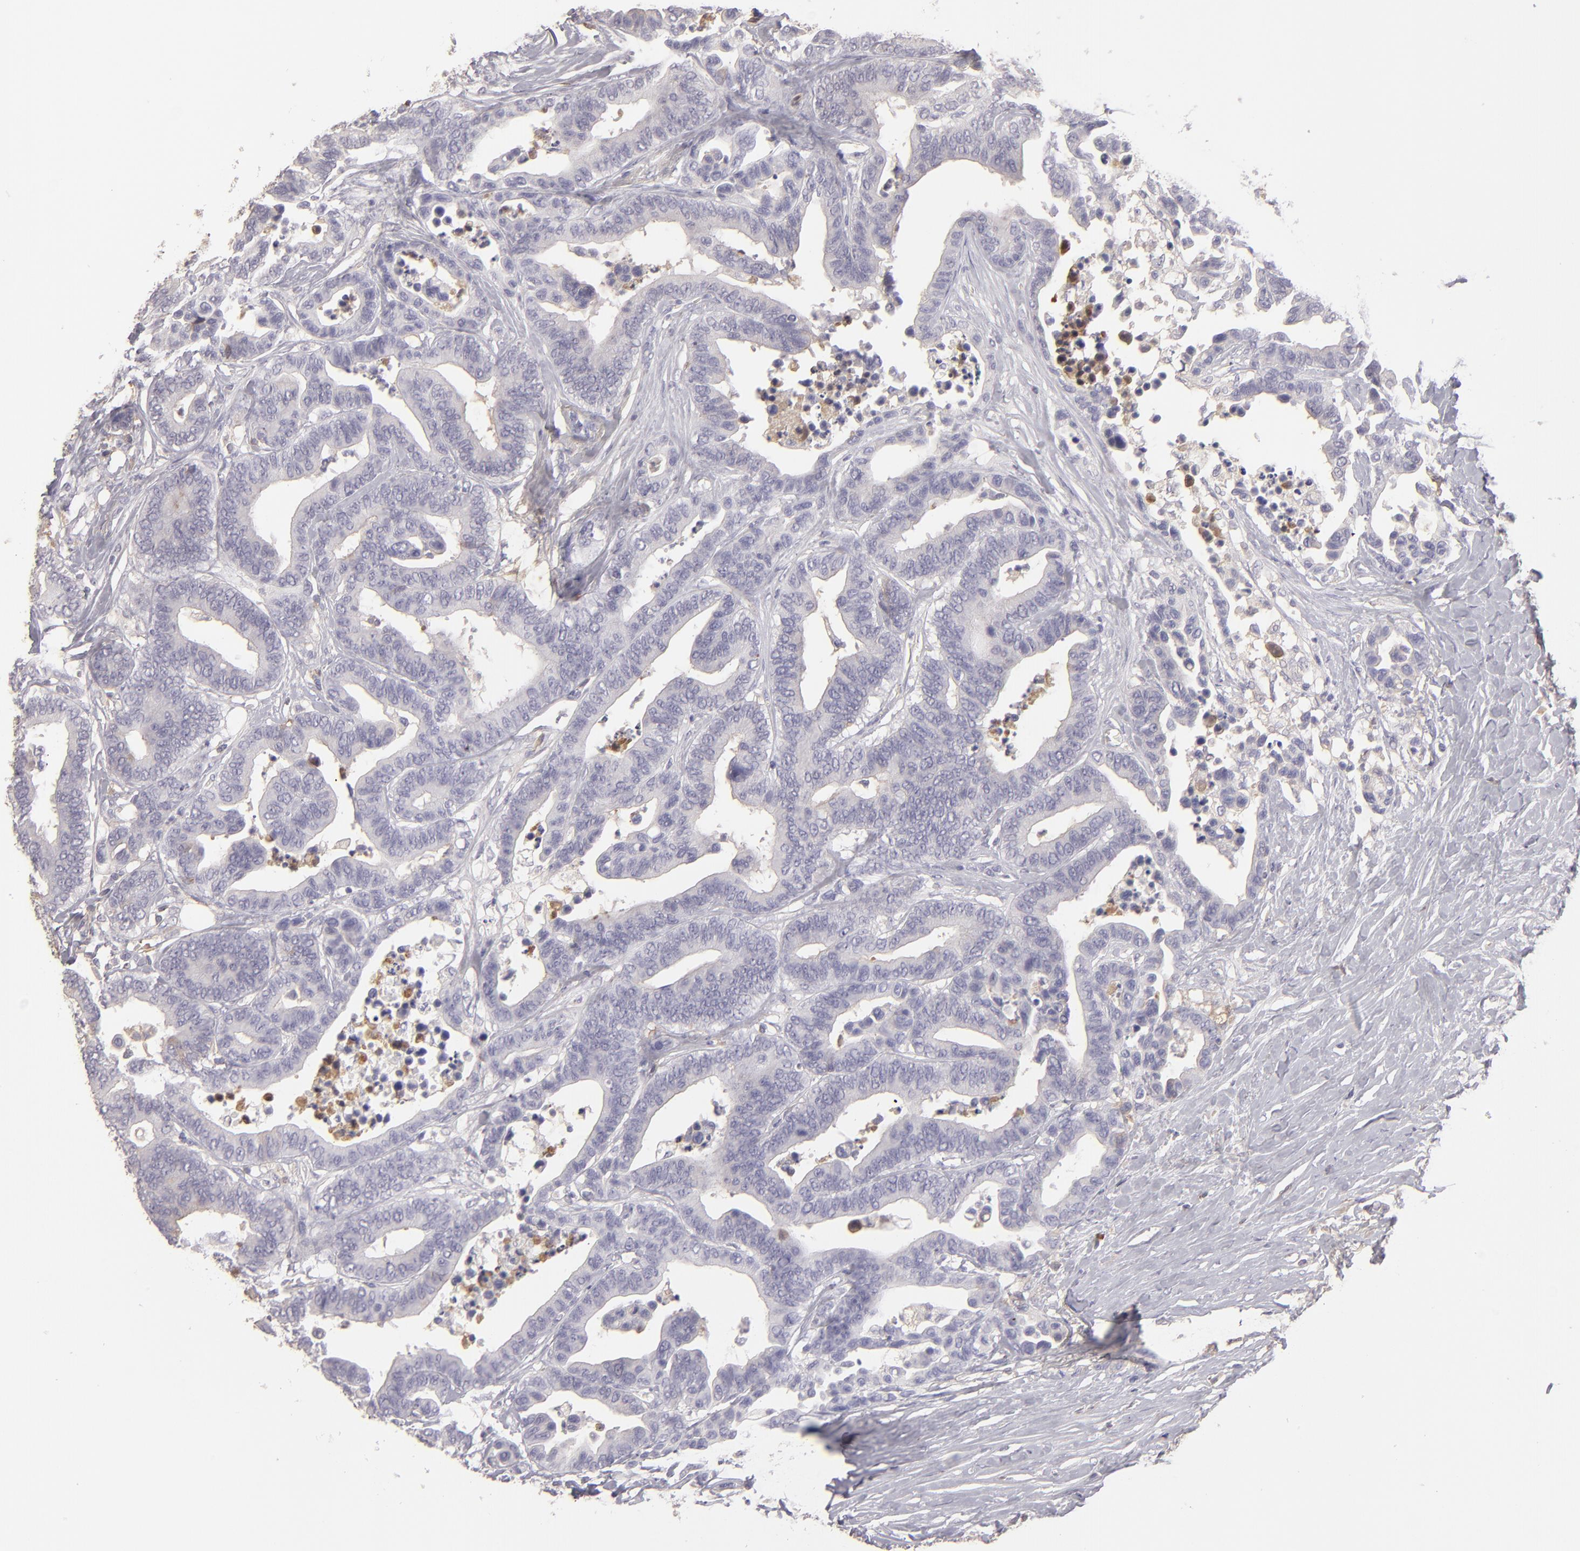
{"staining": {"intensity": "negative", "quantity": "none", "location": "none"}, "tissue": "colorectal cancer", "cell_type": "Tumor cells", "image_type": "cancer", "snomed": [{"axis": "morphology", "description": "Adenocarcinoma, NOS"}, {"axis": "topography", "description": "Colon"}], "caption": "Tumor cells show no significant staining in colorectal cancer (adenocarcinoma).", "gene": "ABCC4", "patient": {"sex": "male", "age": 82}}